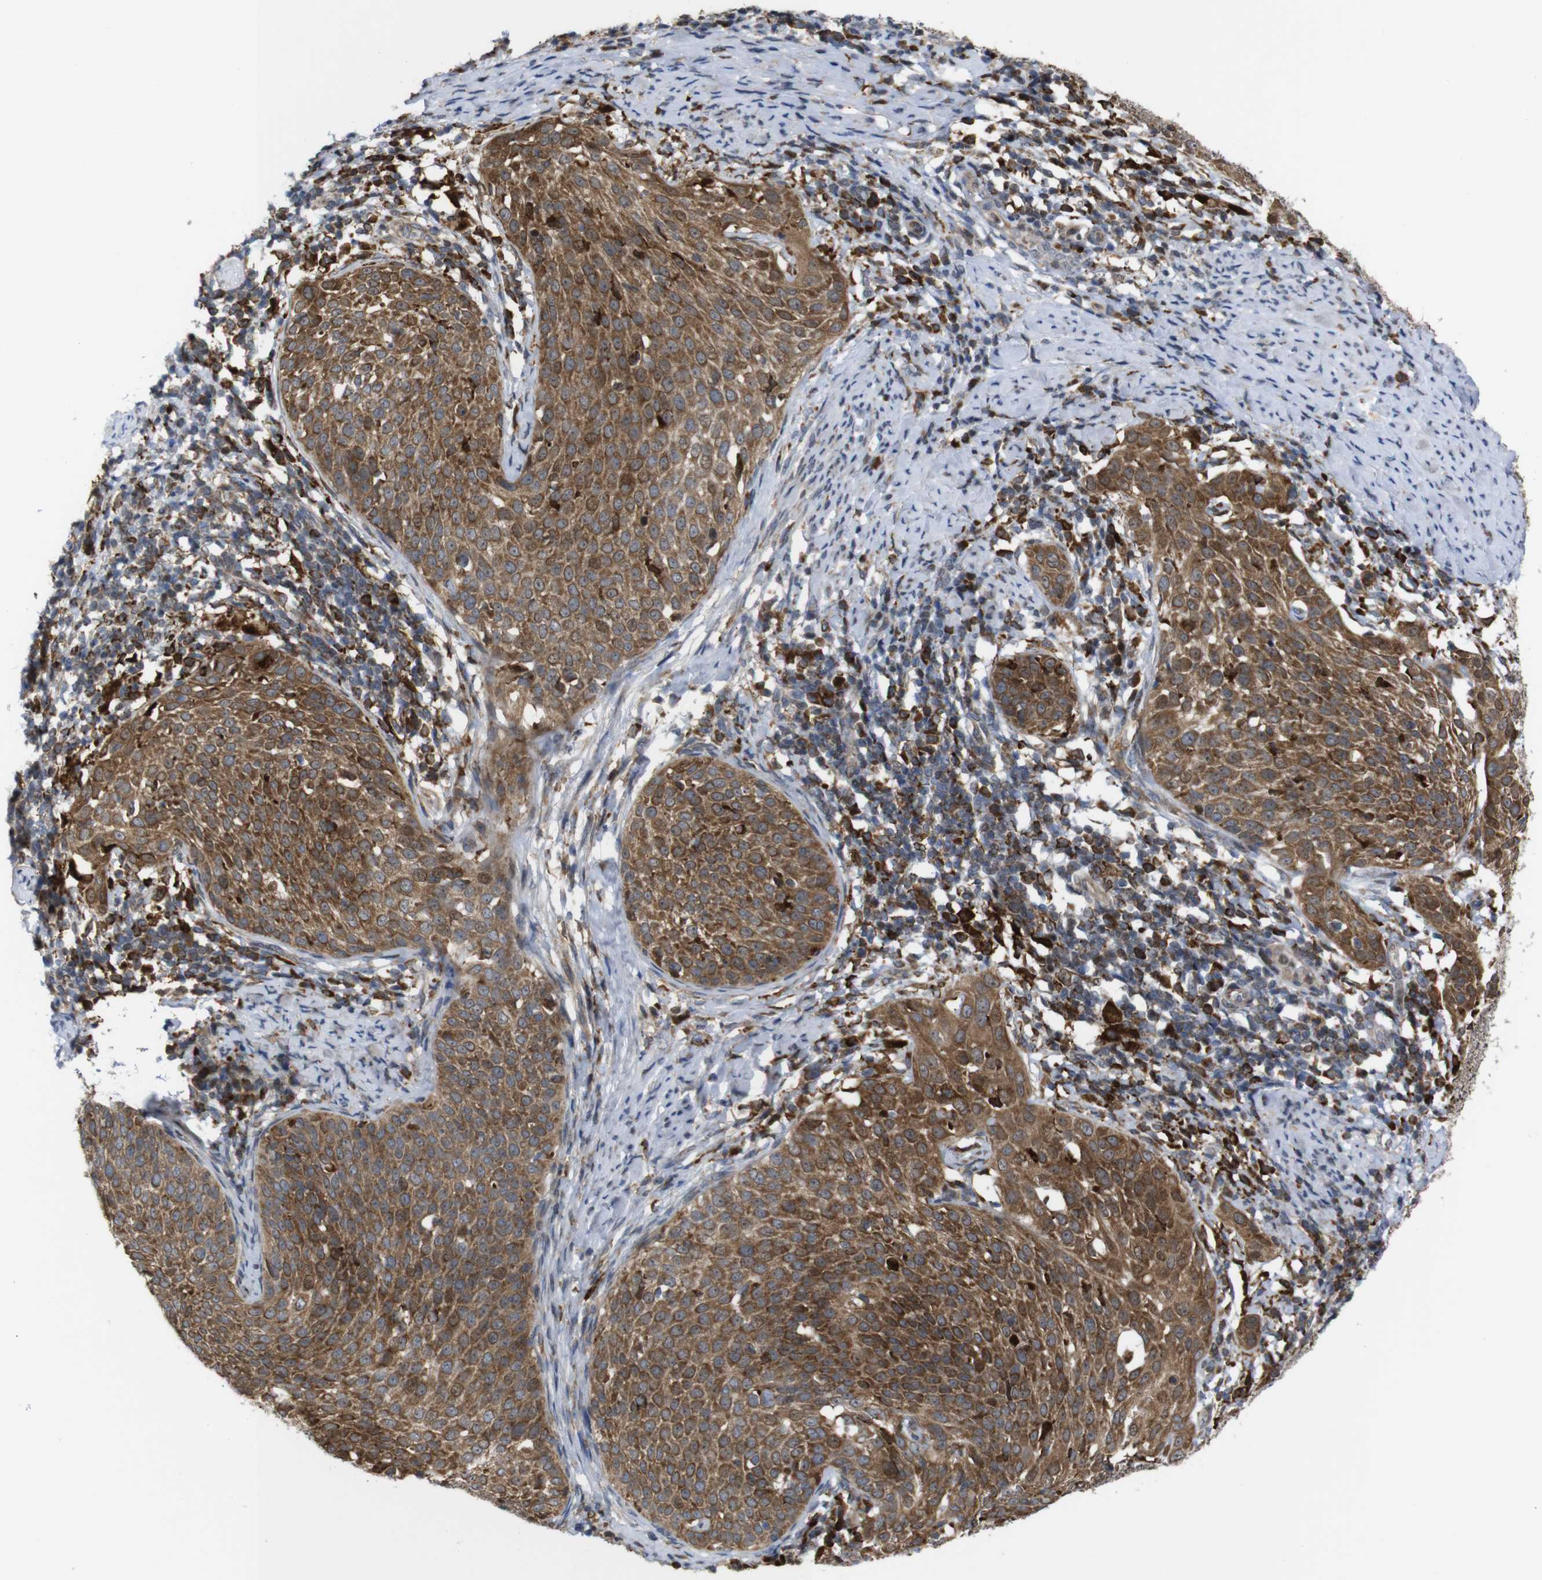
{"staining": {"intensity": "moderate", "quantity": ">75%", "location": "cytoplasmic/membranous"}, "tissue": "cervical cancer", "cell_type": "Tumor cells", "image_type": "cancer", "snomed": [{"axis": "morphology", "description": "Squamous cell carcinoma, NOS"}, {"axis": "topography", "description": "Cervix"}], "caption": "Cervical cancer stained with immunohistochemistry (IHC) demonstrates moderate cytoplasmic/membranous expression in approximately >75% of tumor cells.", "gene": "PTPN1", "patient": {"sex": "female", "age": 51}}